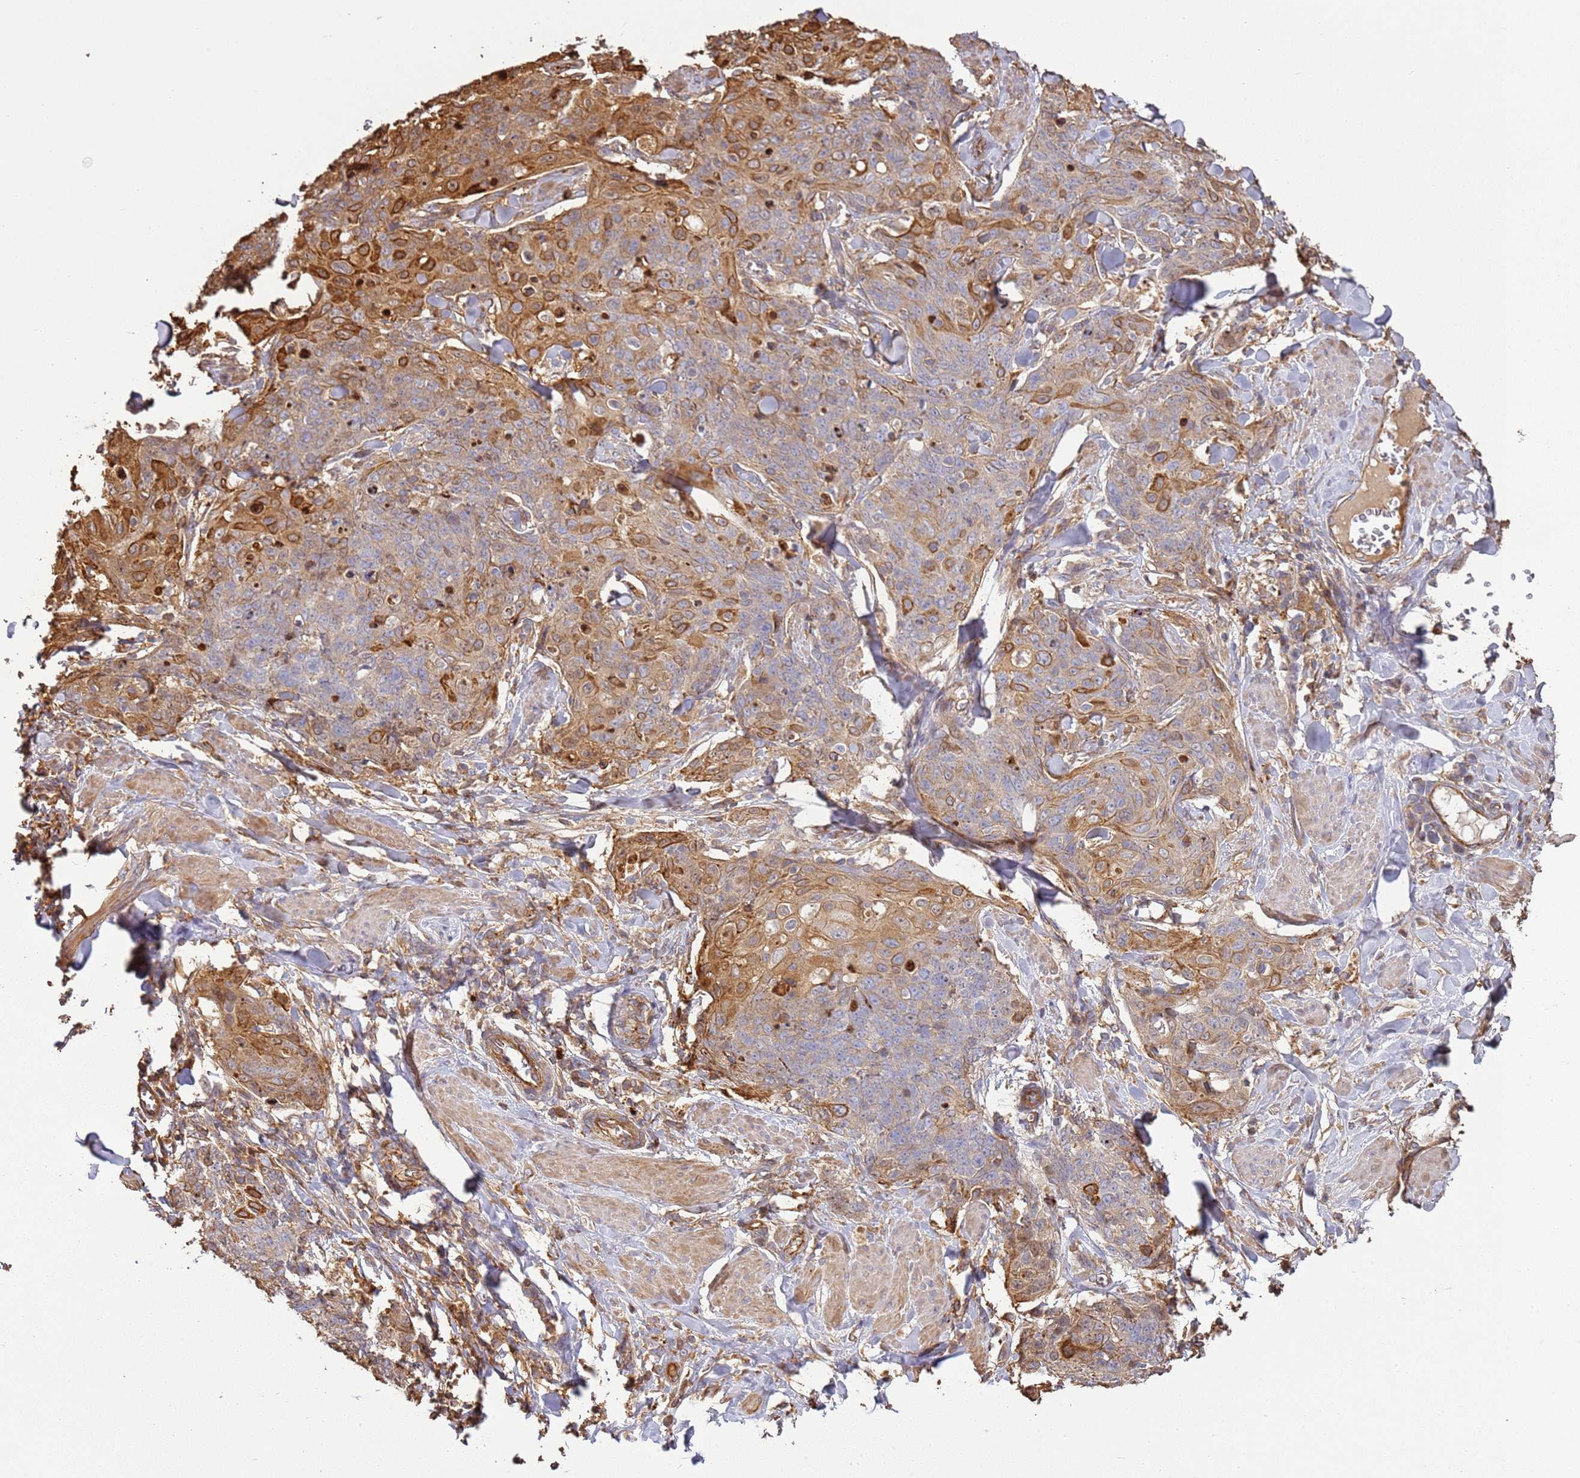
{"staining": {"intensity": "moderate", "quantity": "<25%", "location": "cytoplasmic/membranous"}, "tissue": "skin cancer", "cell_type": "Tumor cells", "image_type": "cancer", "snomed": [{"axis": "morphology", "description": "Squamous cell carcinoma, NOS"}, {"axis": "topography", "description": "Skin"}, {"axis": "topography", "description": "Vulva"}], "caption": "Brown immunohistochemical staining in human skin cancer (squamous cell carcinoma) reveals moderate cytoplasmic/membranous expression in approximately <25% of tumor cells.", "gene": "NDUFAF4", "patient": {"sex": "female", "age": 85}}